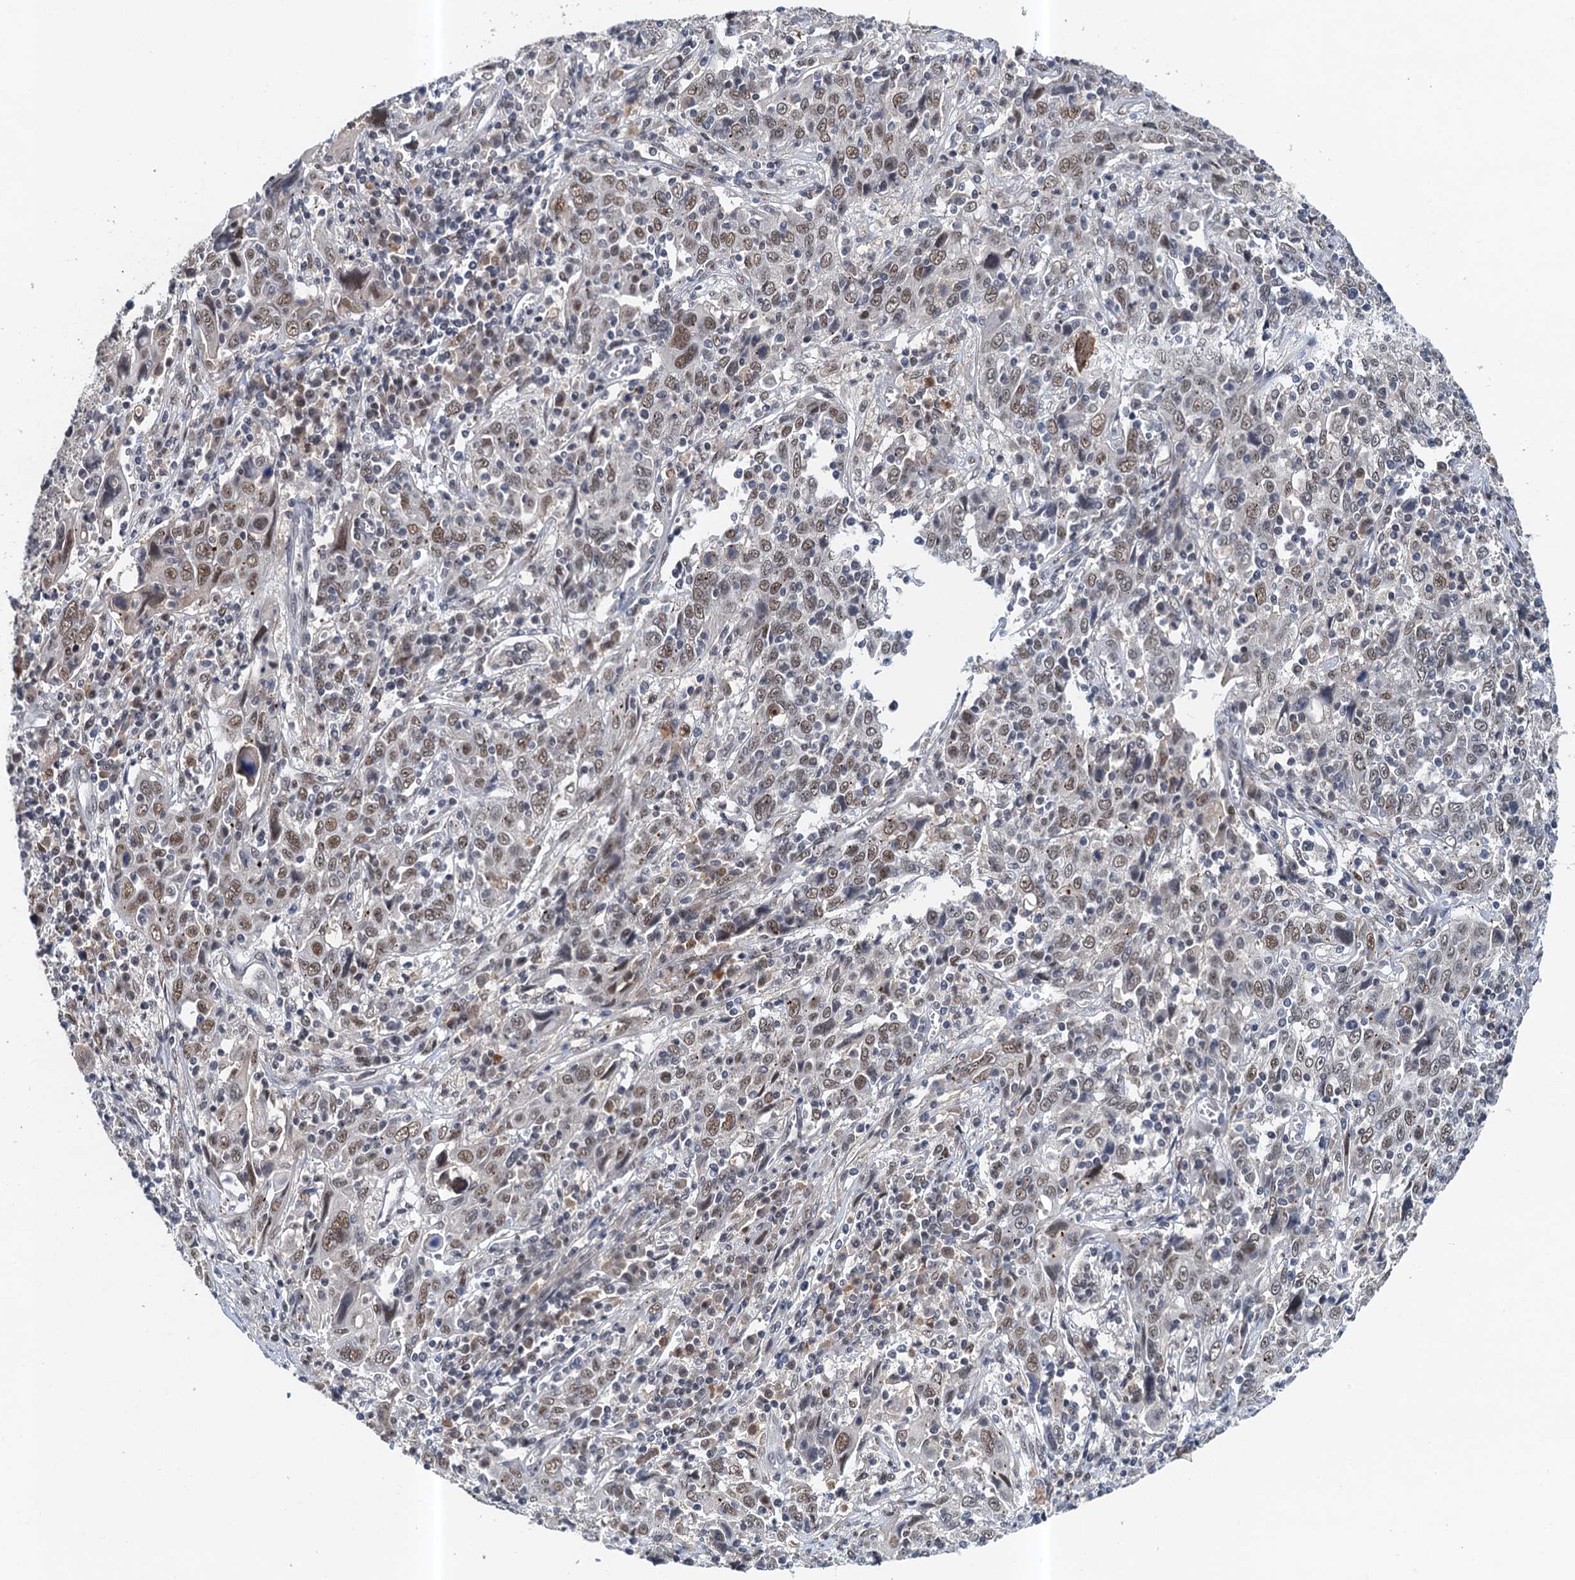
{"staining": {"intensity": "moderate", "quantity": "25%-75%", "location": "nuclear"}, "tissue": "cervical cancer", "cell_type": "Tumor cells", "image_type": "cancer", "snomed": [{"axis": "morphology", "description": "Squamous cell carcinoma, NOS"}, {"axis": "topography", "description": "Cervix"}], "caption": "Tumor cells display medium levels of moderate nuclear expression in about 25%-75% of cells in human cervical cancer (squamous cell carcinoma).", "gene": "CSTF3", "patient": {"sex": "female", "age": 46}}